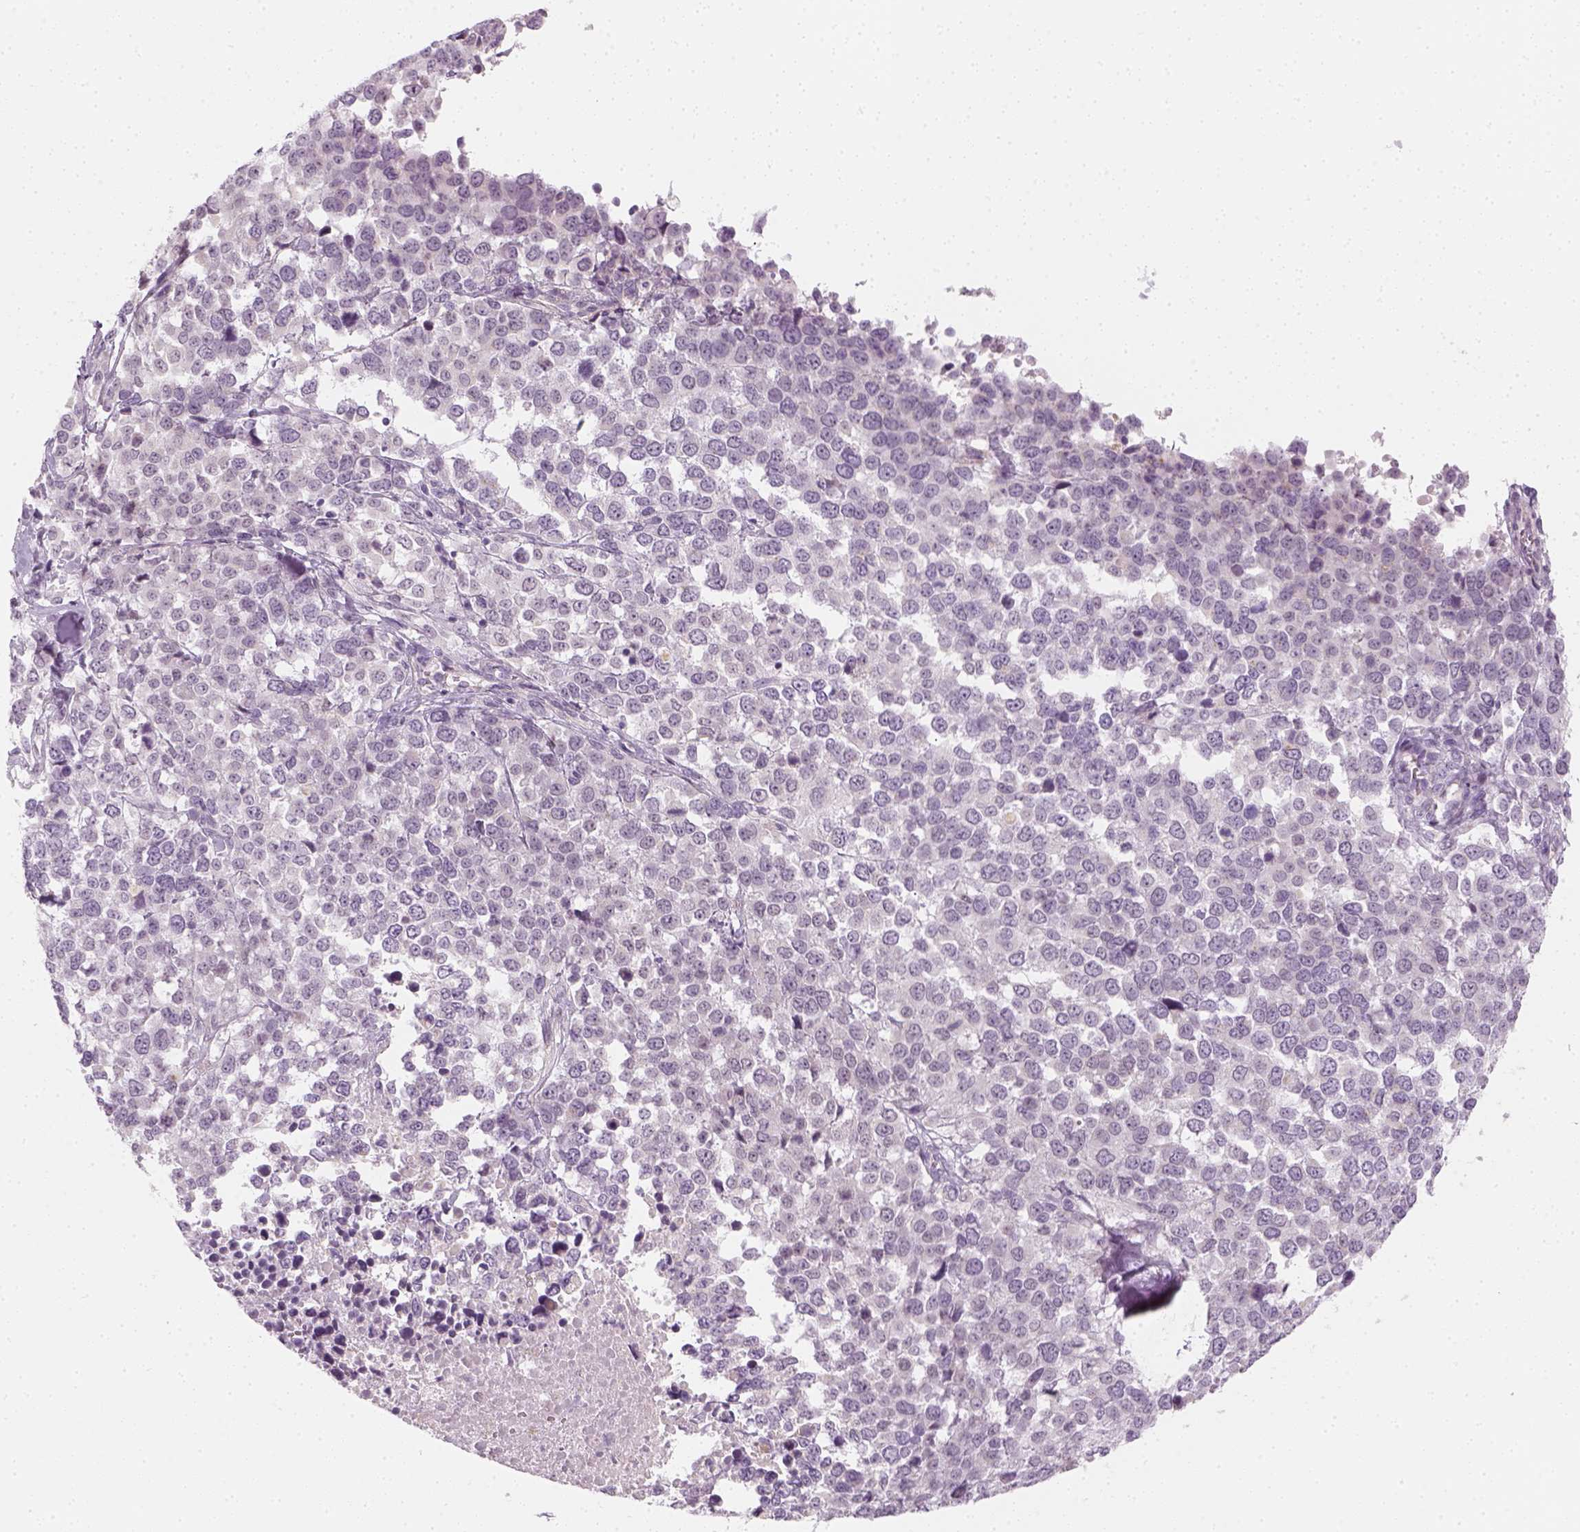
{"staining": {"intensity": "negative", "quantity": "none", "location": "none"}, "tissue": "melanoma", "cell_type": "Tumor cells", "image_type": "cancer", "snomed": [{"axis": "morphology", "description": "Malignant melanoma, Metastatic site"}, {"axis": "topography", "description": "Skin"}], "caption": "This image is of melanoma stained with immunohistochemistry (IHC) to label a protein in brown with the nuclei are counter-stained blue. There is no positivity in tumor cells. (DAB (3,3'-diaminobenzidine) immunohistochemistry visualized using brightfield microscopy, high magnification).", "gene": "PRAME", "patient": {"sex": "male", "age": 84}}